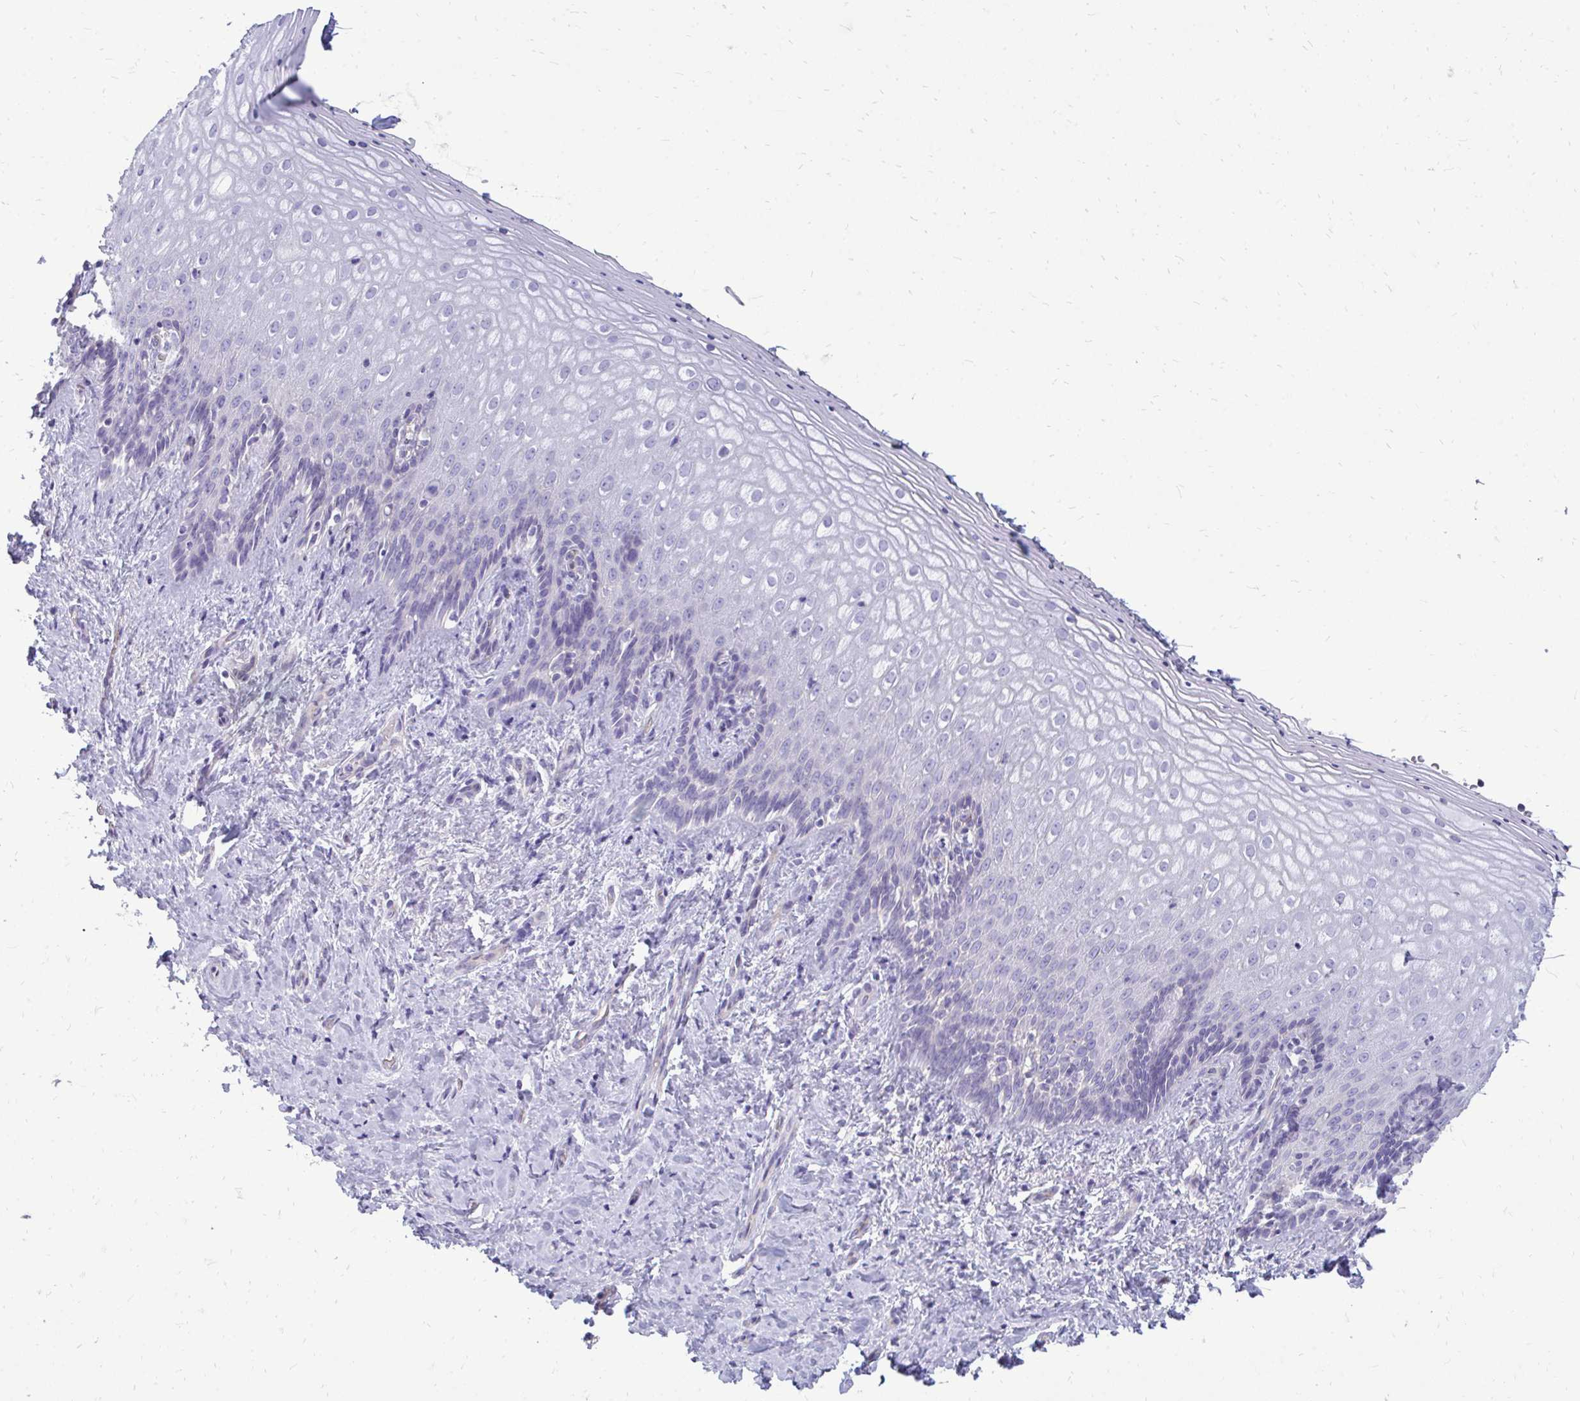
{"staining": {"intensity": "negative", "quantity": "none", "location": "none"}, "tissue": "vagina", "cell_type": "Squamous epithelial cells", "image_type": "normal", "snomed": [{"axis": "morphology", "description": "Normal tissue, NOS"}, {"axis": "topography", "description": "Vagina"}], "caption": "DAB (3,3'-diaminobenzidine) immunohistochemical staining of benign human vagina shows no significant staining in squamous epithelial cells.", "gene": "FABP3", "patient": {"sex": "female", "age": 42}}